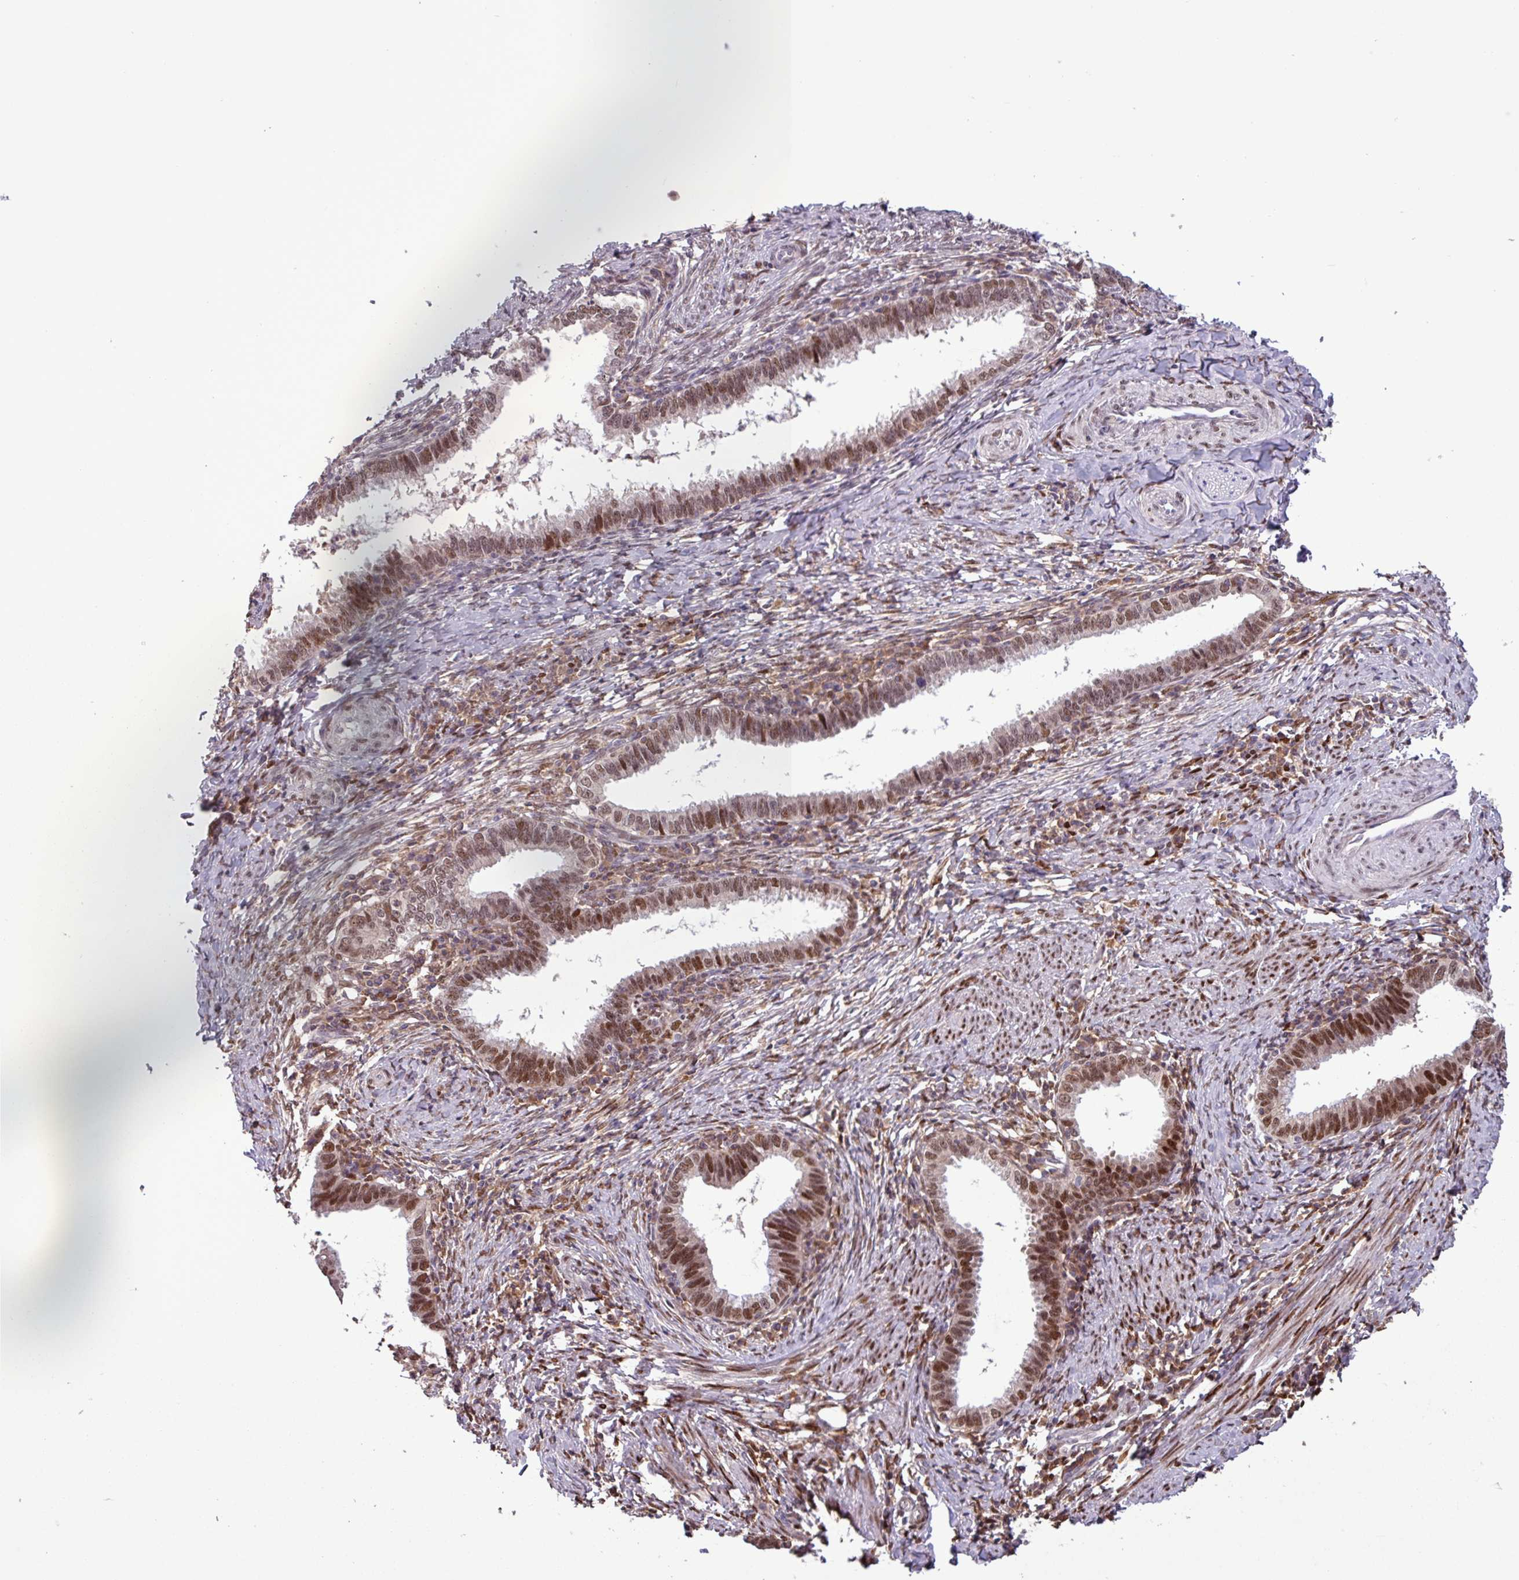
{"staining": {"intensity": "moderate", "quantity": ">75%", "location": "nuclear"}, "tissue": "cervical cancer", "cell_type": "Tumor cells", "image_type": "cancer", "snomed": [{"axis": "morphology", "description": "Adenocarcinoma, NOS"}, {"axis": "topography", "description": "Cervix"}], "caption": "Cervical cancer stained with DAB IHC reveals medium levels of moderate nuclear staining in approximately >75% of tumor cells. The staining was performed using DAB, with brown indicating positive protein expression. Nuclei are stained blue with hematoxylin.", "gene": "PRRX1", "patient": {"sex": "female", "age": 36}}